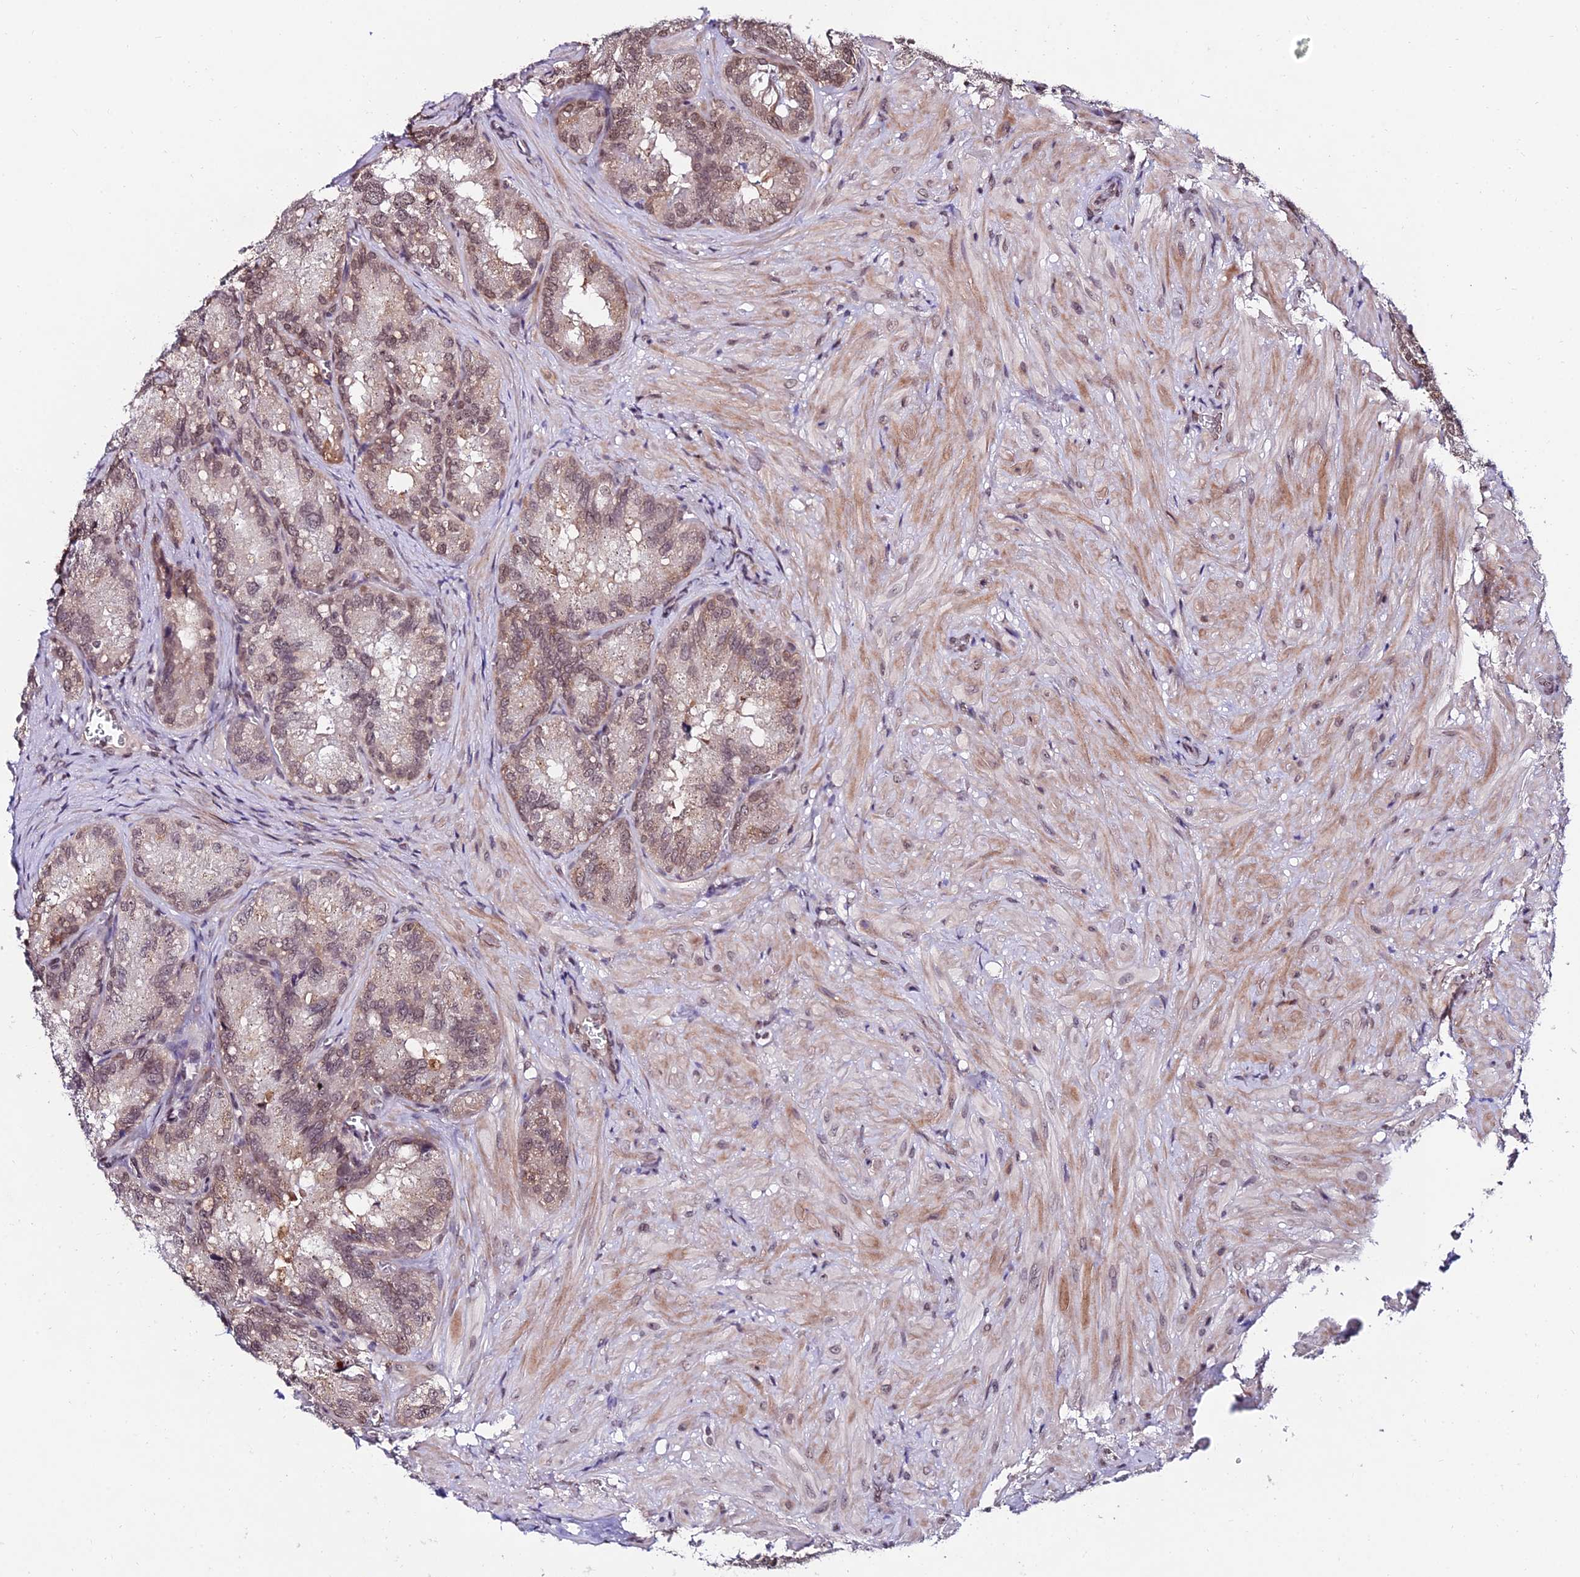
{"staining": {"intensity": "weak", "quantity": "25%-75%", "location": "cytoplasmic/membranous,nuclear"}, "tissue": "seminal vesicle", "cell_type": "Glandular cells", "image_type": "normal", "snomed": [{"axis": "morphology", "description": "Normal tissue, NOS"}, {"axis": "topography", "description": "Seminal veicle"}], "caption": "Protein expression analysis of unremarkable seminal vesicle exhibits weak cytoplasmic/membranous,nuclear positivity in approximately 25%-75% of glandular cells.", "gene": "CDNF", "patient": {"sex": "male", "age": 62}}